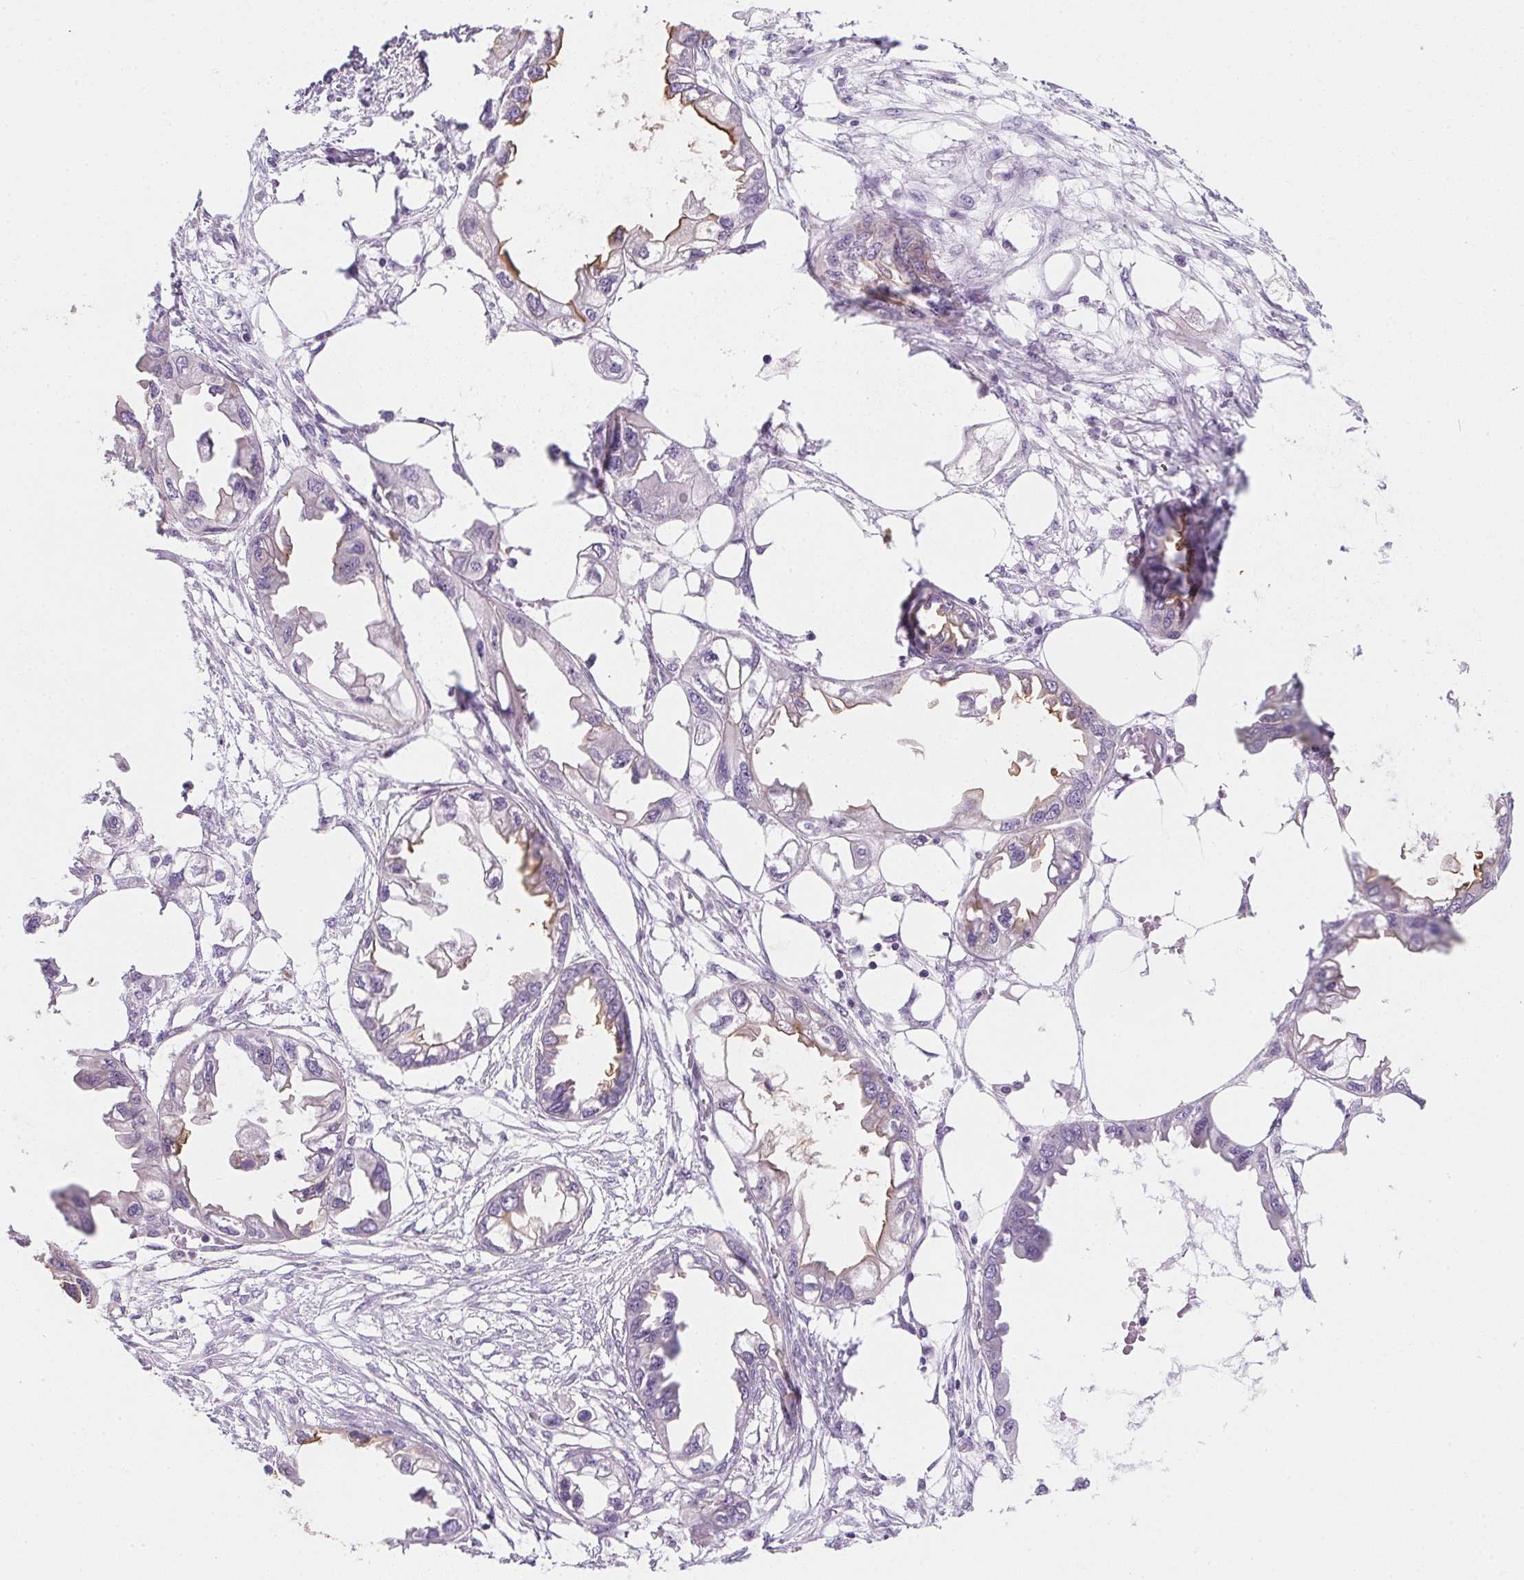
{"staining": {"intensity": "moderate", "quantity": "<25%", "location": "cytoplasmic/membranous"}, "tissue": "endometrial cancer", "cell_type": "Tumor cells", "image_type": "cancer", "snomed": [{"axis": "morphology", "description": "Adenocarcinoma, NOS"}, {"axis": "morphology", "description": "Adenocarcinoma, metastatic, NOS"}, {"axis": "topography", "description": "Adipose tissue"}, {"axis": "topography", "description": "Endometrium"}], "caption": "Immunohistochemical staining of adenocarcinoma (endometrial) exhibits low levels of moderate cytoplasmic/membranous positivity in approximately <25% of tumor cells.", "gene": "AQP5", "patient": {"sex": "female", "age": 67}}